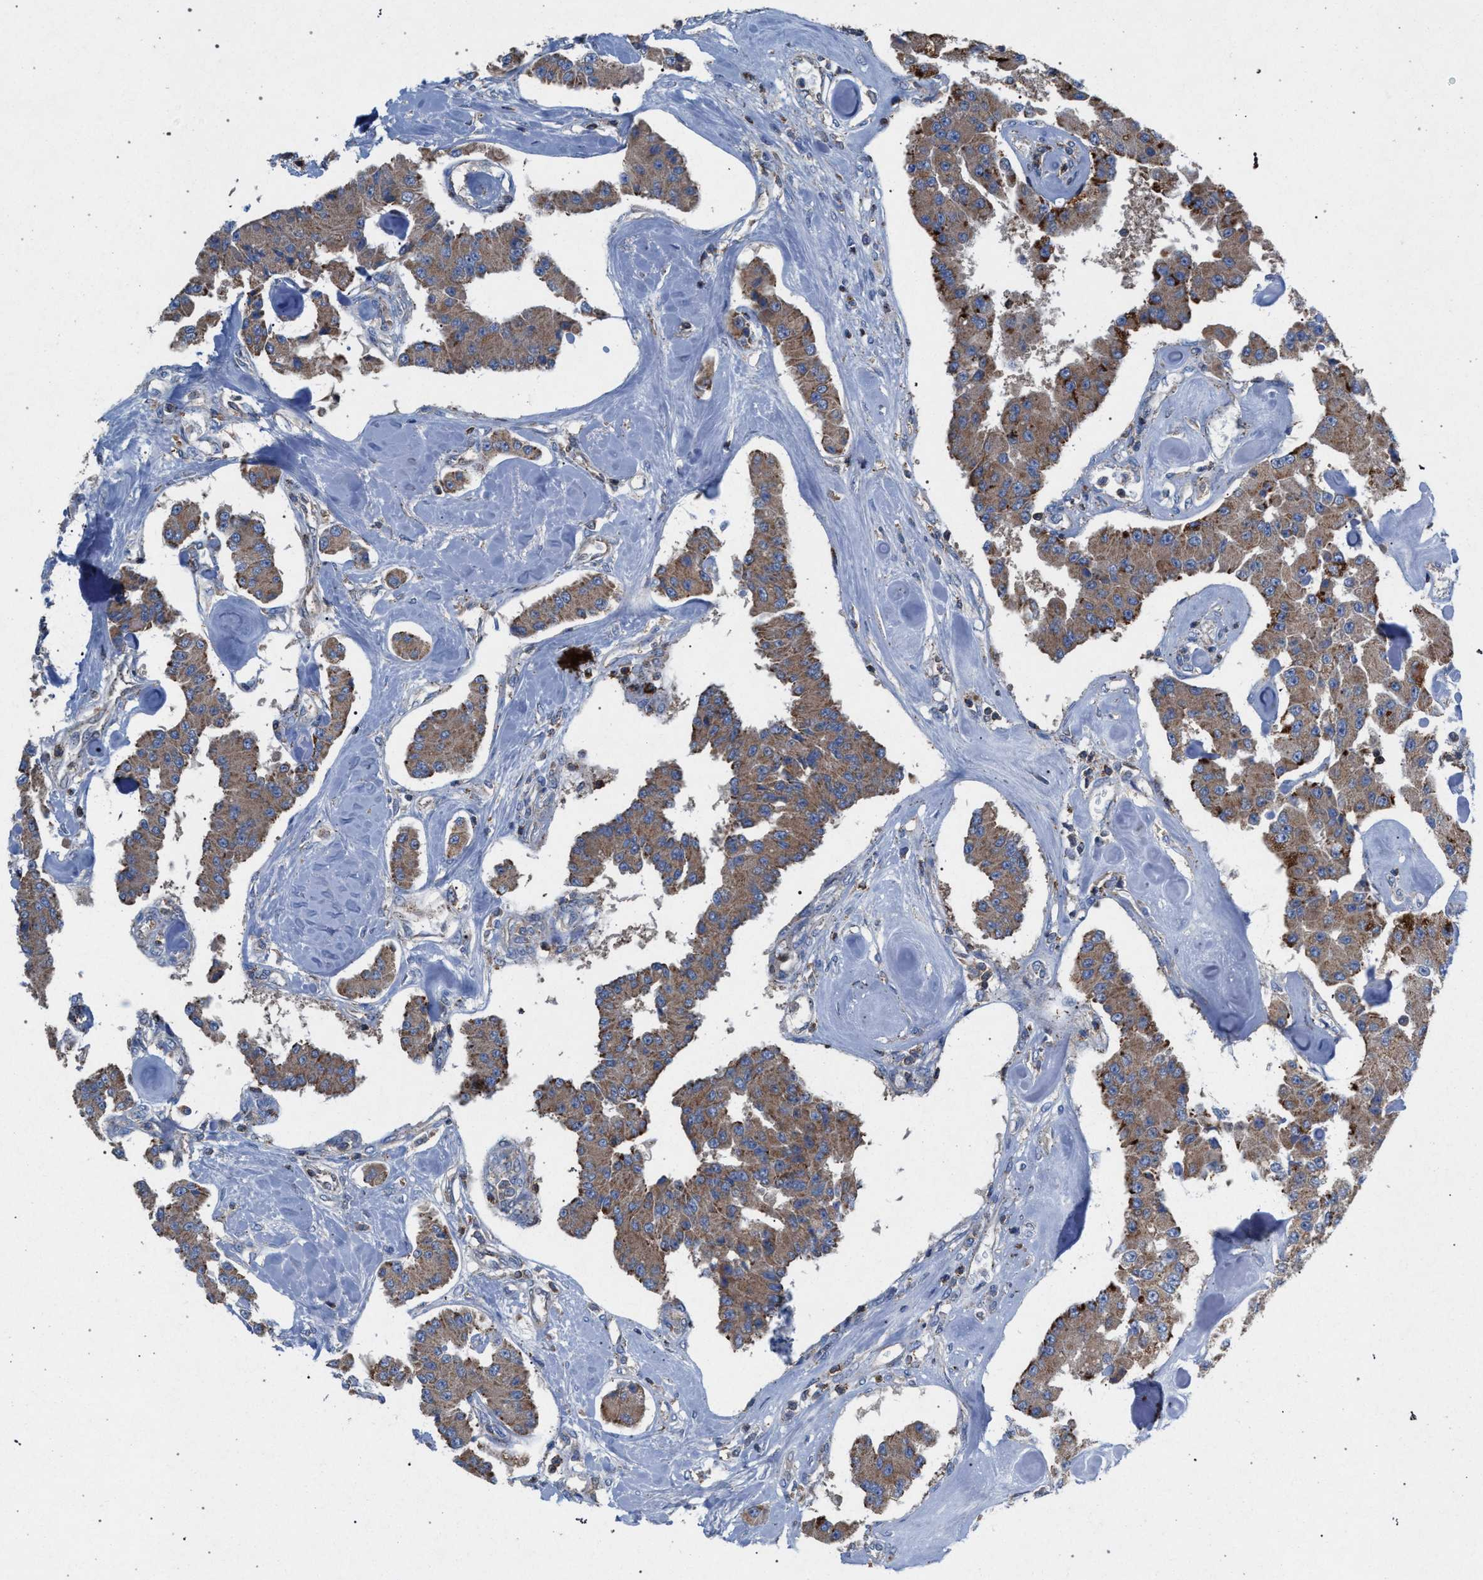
{"staining": {"intensity": "moderate", "quantity": ">75%", "location": "cytoplasmic/membranous"}, "tissue": "carcinoid", "cell_type": "Tumor cells", "image_type": "cancer", "snomed": [{"axis": "morphology", "description": "Carcinoid, malignant, NOS"}, {"axis": "topography", "description": "Pancreas"}], "caption": "The histopathology image displays immunohistochemical staining of malignant carcinoid. There is moderate cytoplasmic/membranous staining is identified in about >75% of tumor cells. Nuclei are stained in blue.", "gene": "VPS13A", "patient": {"sex": "male", "age": 41}}